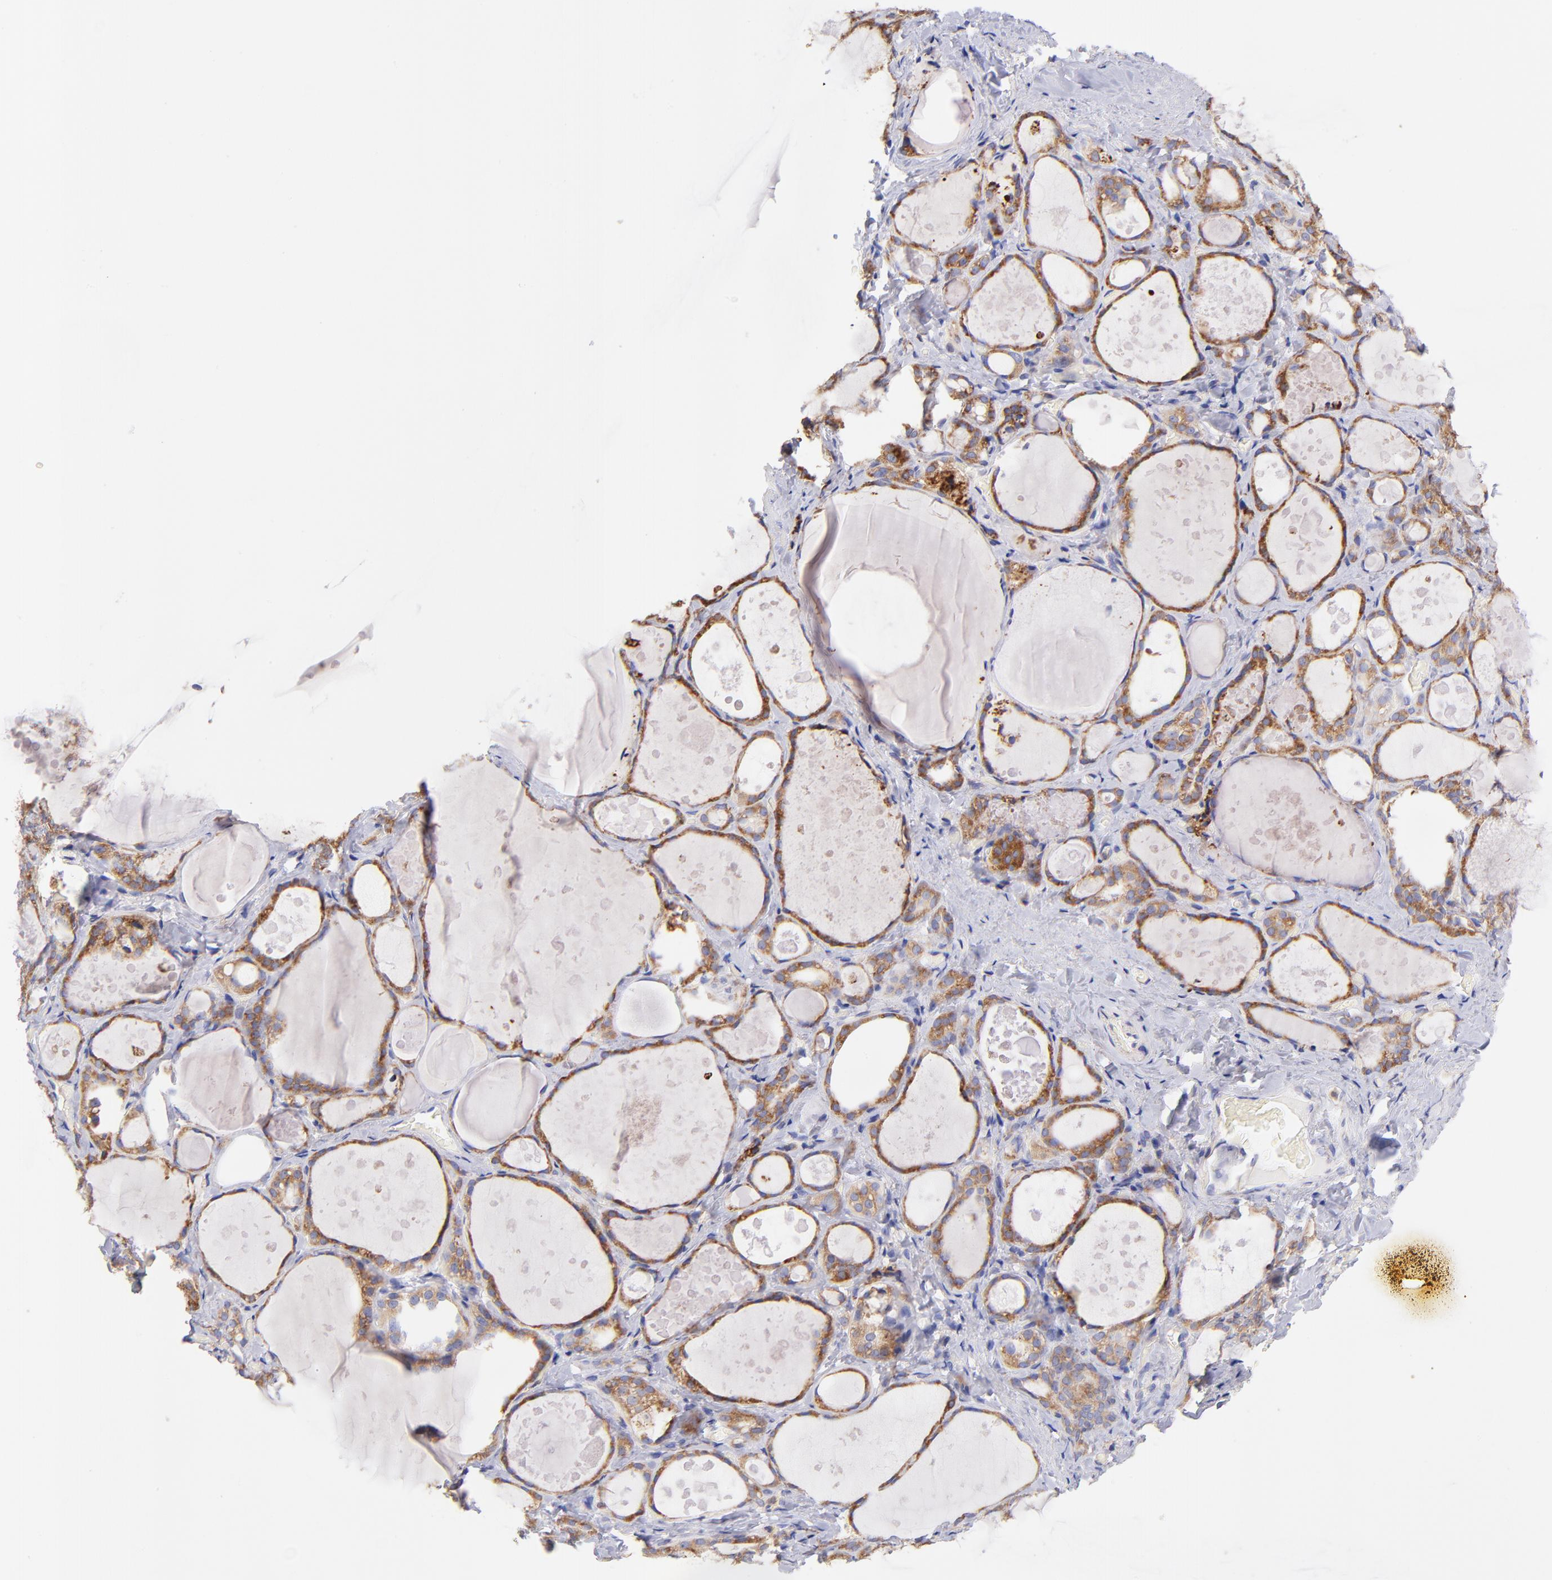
{"staining": {"intensity": "moderate", "quantity": ">75%", "location": "cytoplasmic/membranous"}, "tissue": "thyroid gland", "cell_type": "Glandular cells", "image_type": "normal", "snomed": [{"axis": "morphology", "description": "Normal tissue, NOS"}, {"axis": "topography", "description": "Thyroid gland"}], "caption": "High-magnification brightfield microscopy of benign thyroid gland stained with DAB (brown) and counterstained with hematoxylin (blue). glandular cells exhibit moderate cytoplasmic/membranous expression is seen in about>75% of cells.", "gene": "PREX1", "patient": {"sex": "female", "age": 75}}